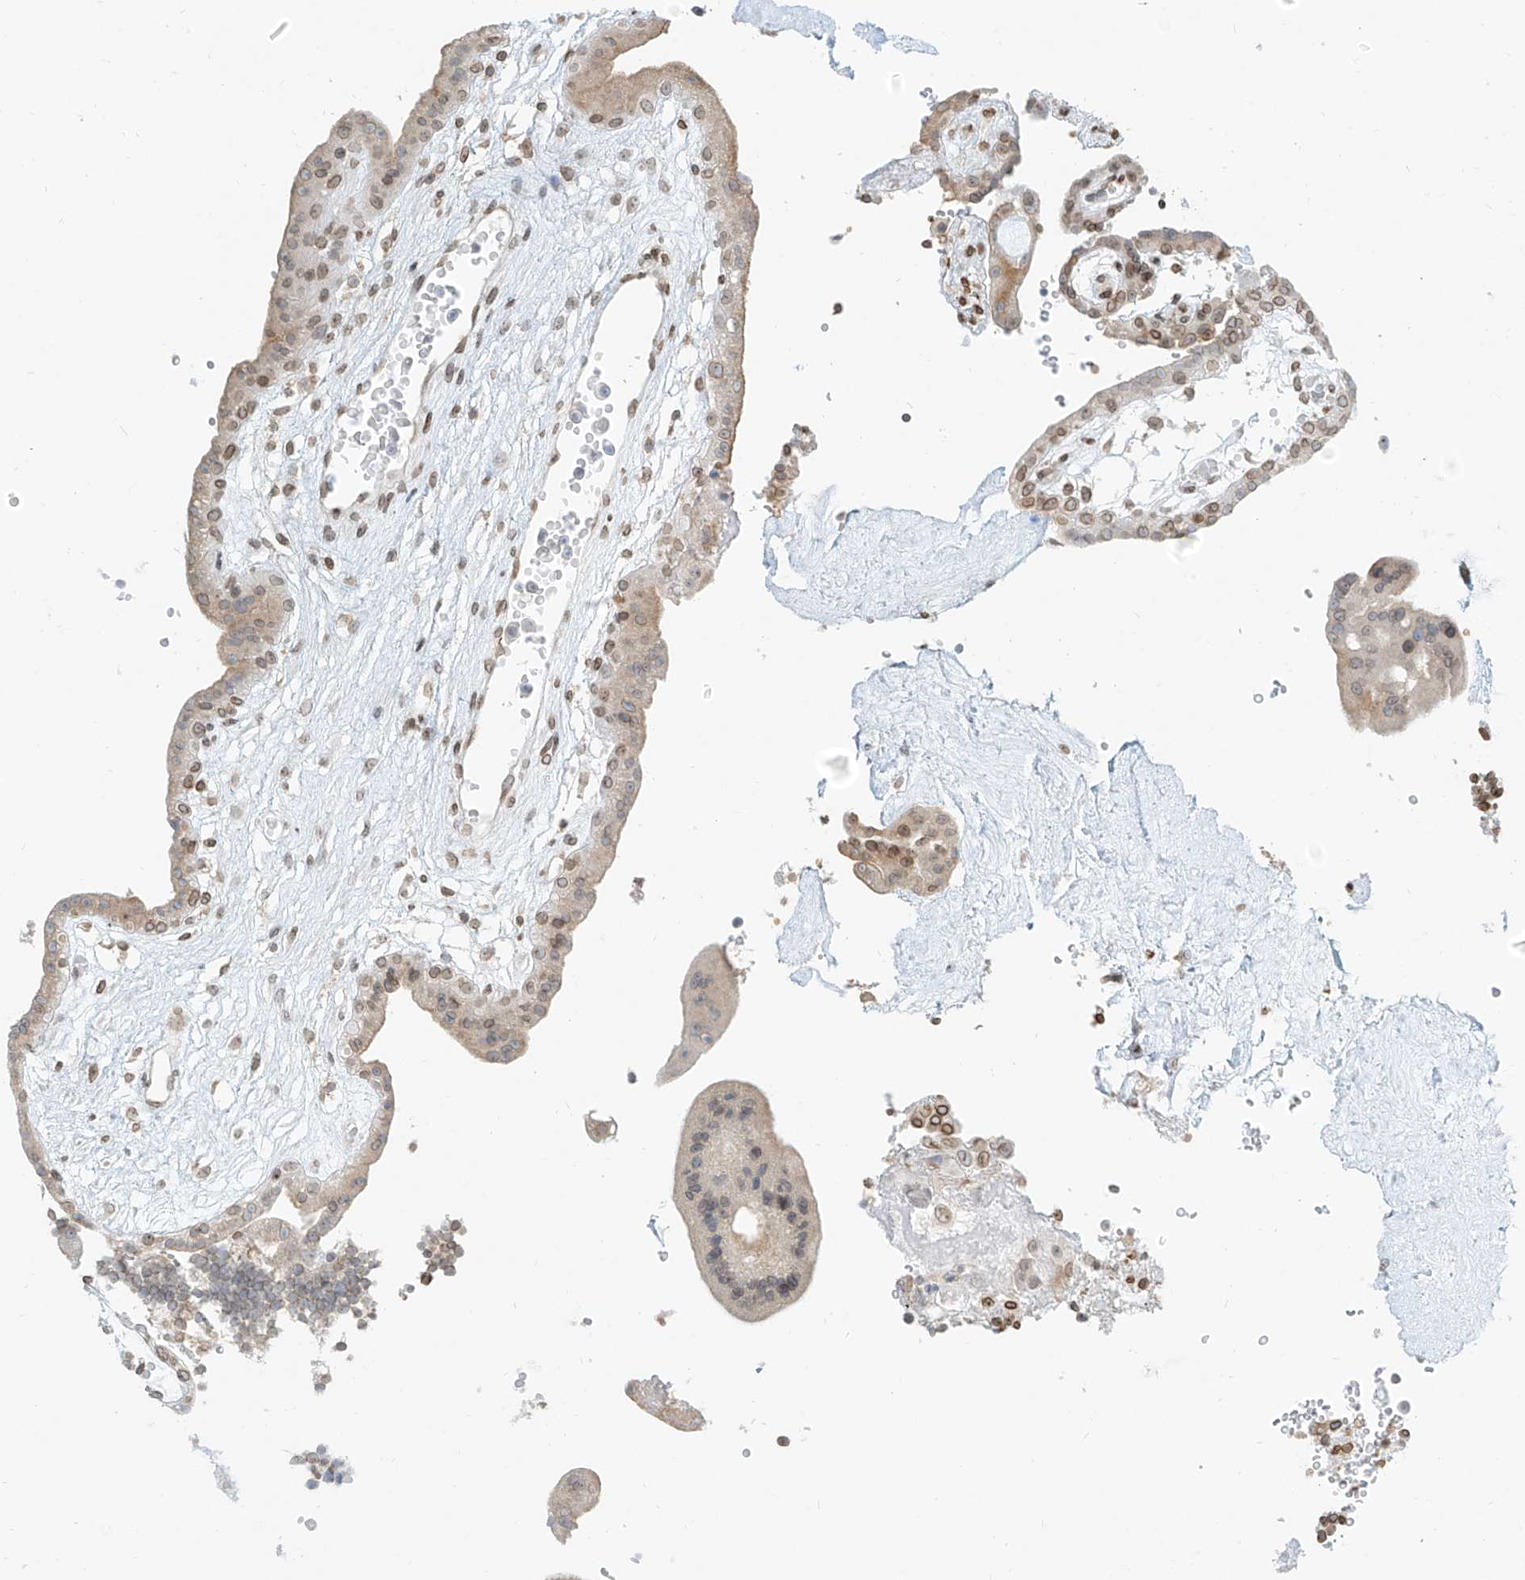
{"staining": {"intensity": "moderate", "quantity": "25%-75%", "location": "cytoplasmic/membranous,nuclear"}, "tissue": "placenta", "cell_type": "Trophoblastic cells", "image_type": "normal", "snomed": [{"axis": "morphology", "description": "Normal tissue, NOS"}, {"axis": "topography", "description": "Placenta"}], "caption": "Protein staining displays moderate cytoplasmic/membranous,nuclear staining in approximately 25%-75% of trophoblastic cells in unremarkable placenta. (Brightfield microscopy of DAB IHC at high magnification).", "gene": "SAMD15", "patient": {"sex": "female", "age": 18}}